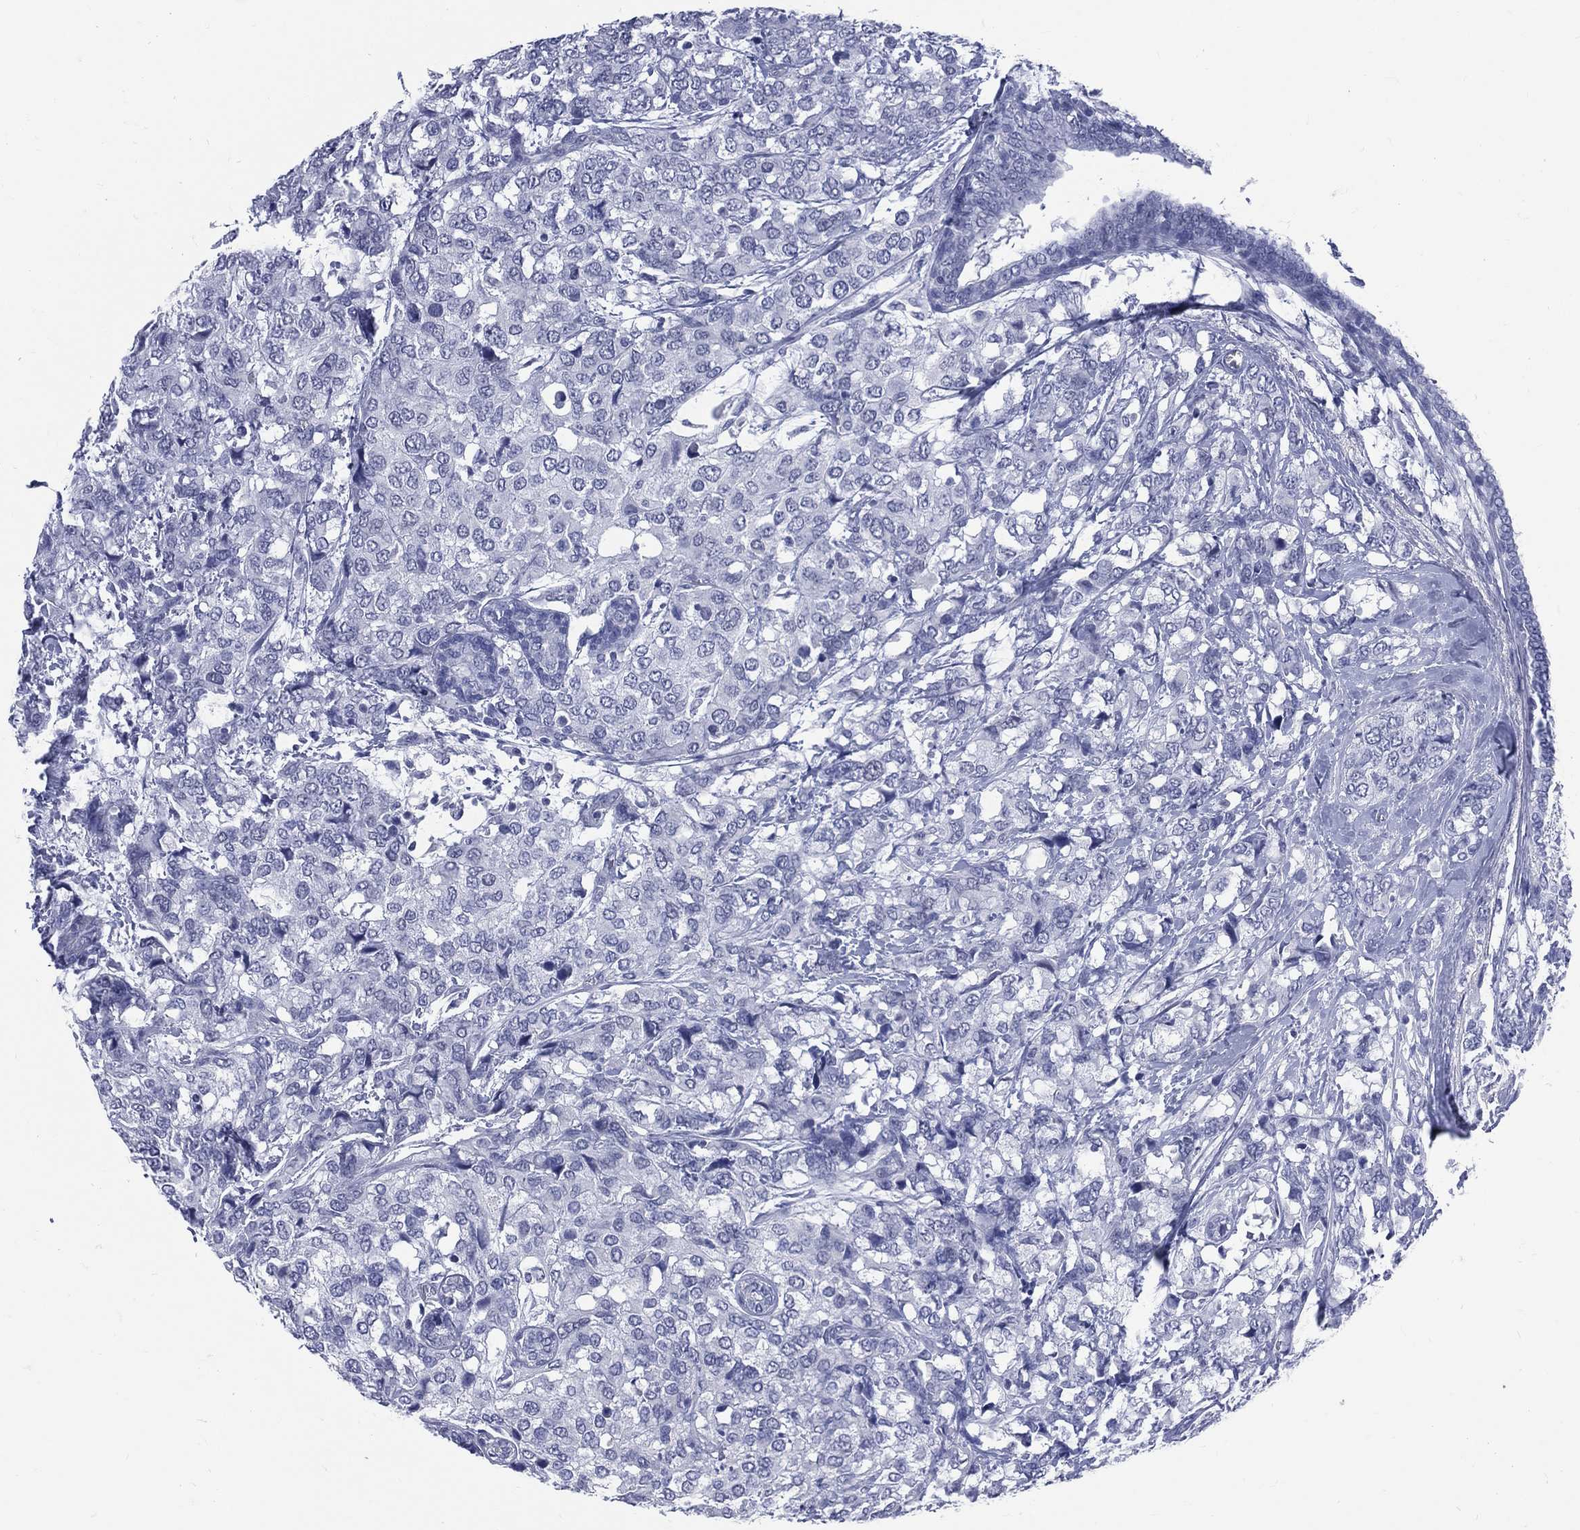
{"staining": {"intensity": "negative", "quantity": "none", "location": "none"}, "tissue": "breast cancer", "cell_type": "Tumor cells", "image_type": "cancer", "snomed": [{"axis": "morphology", "description": "Lobular carcinoma"}, {"axis": "topography", "description": "Breast"}], "caption": "Breast cancer (lobular carcinoma) was stained to show a protein in brown. There is no significant expression in tumor cells. The staining is performed using DAB brown chromogen with nuclei counter-stained in using hematoxylin.", "gene": "MLLT10", "patient": {"sex": "female", "age": 59}}